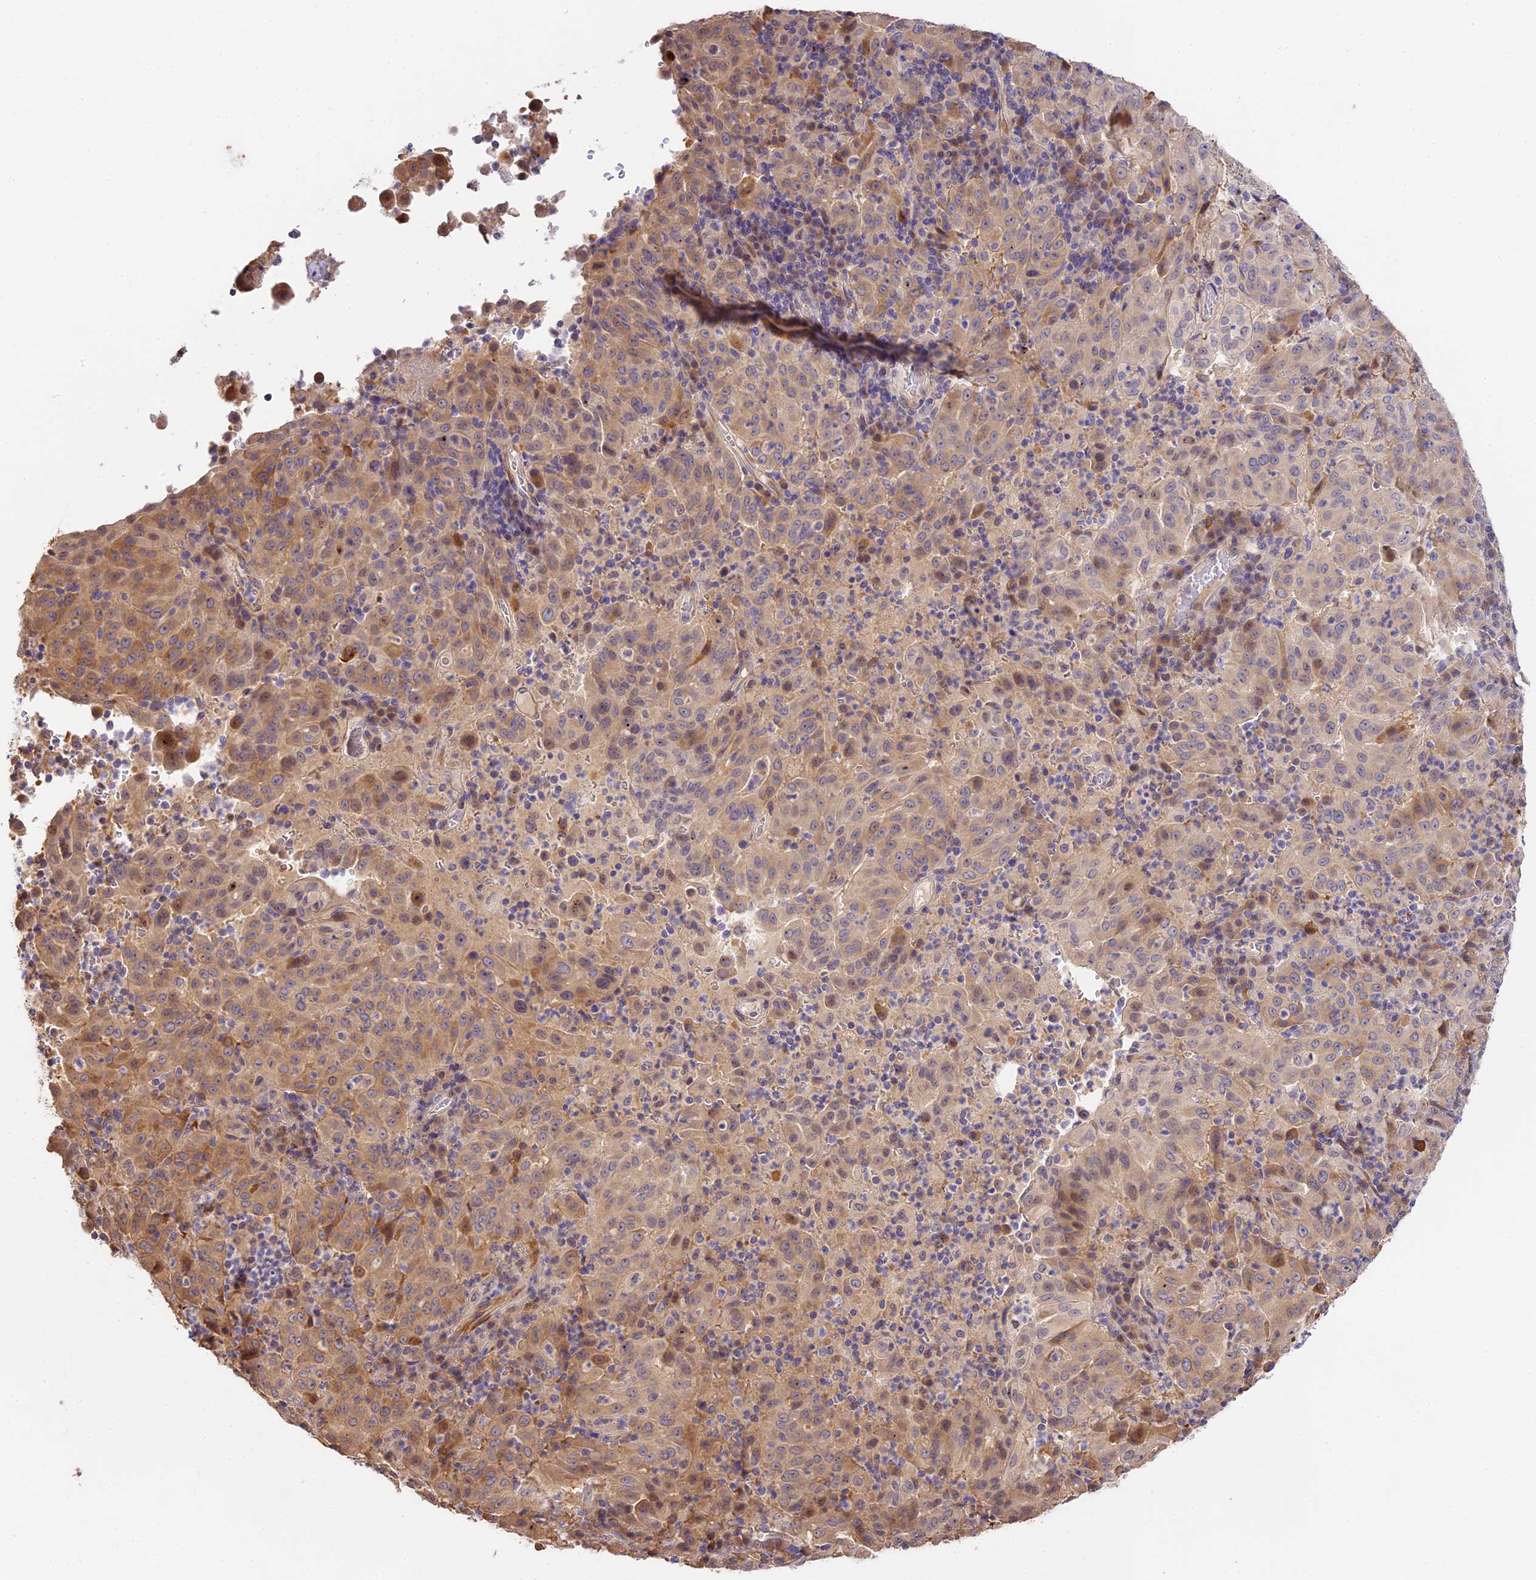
{"staining": {"intensity": "moderate", "quantity": ">75%", "location": "cytoplasmic/membranous"}, "tissue": "pancreatic cancer", "cell_type": "Tumor cells", "image_type": "cancer", "snomed": [{"axis": "morphology", "description": "Adenocarcinoma, NOS"}, {"axis": "topography", "description": "Pancreas"}], "caption": "This is a micrograph of immunohistochemistry (IHC) staining of pancreatic cancer (adenocarcinoma), which shows moderate staining in the cytoplasmic/membranous of tumor cells.", "gene": "BSCL2", "patient": {"sex": "male", "age": 63}}